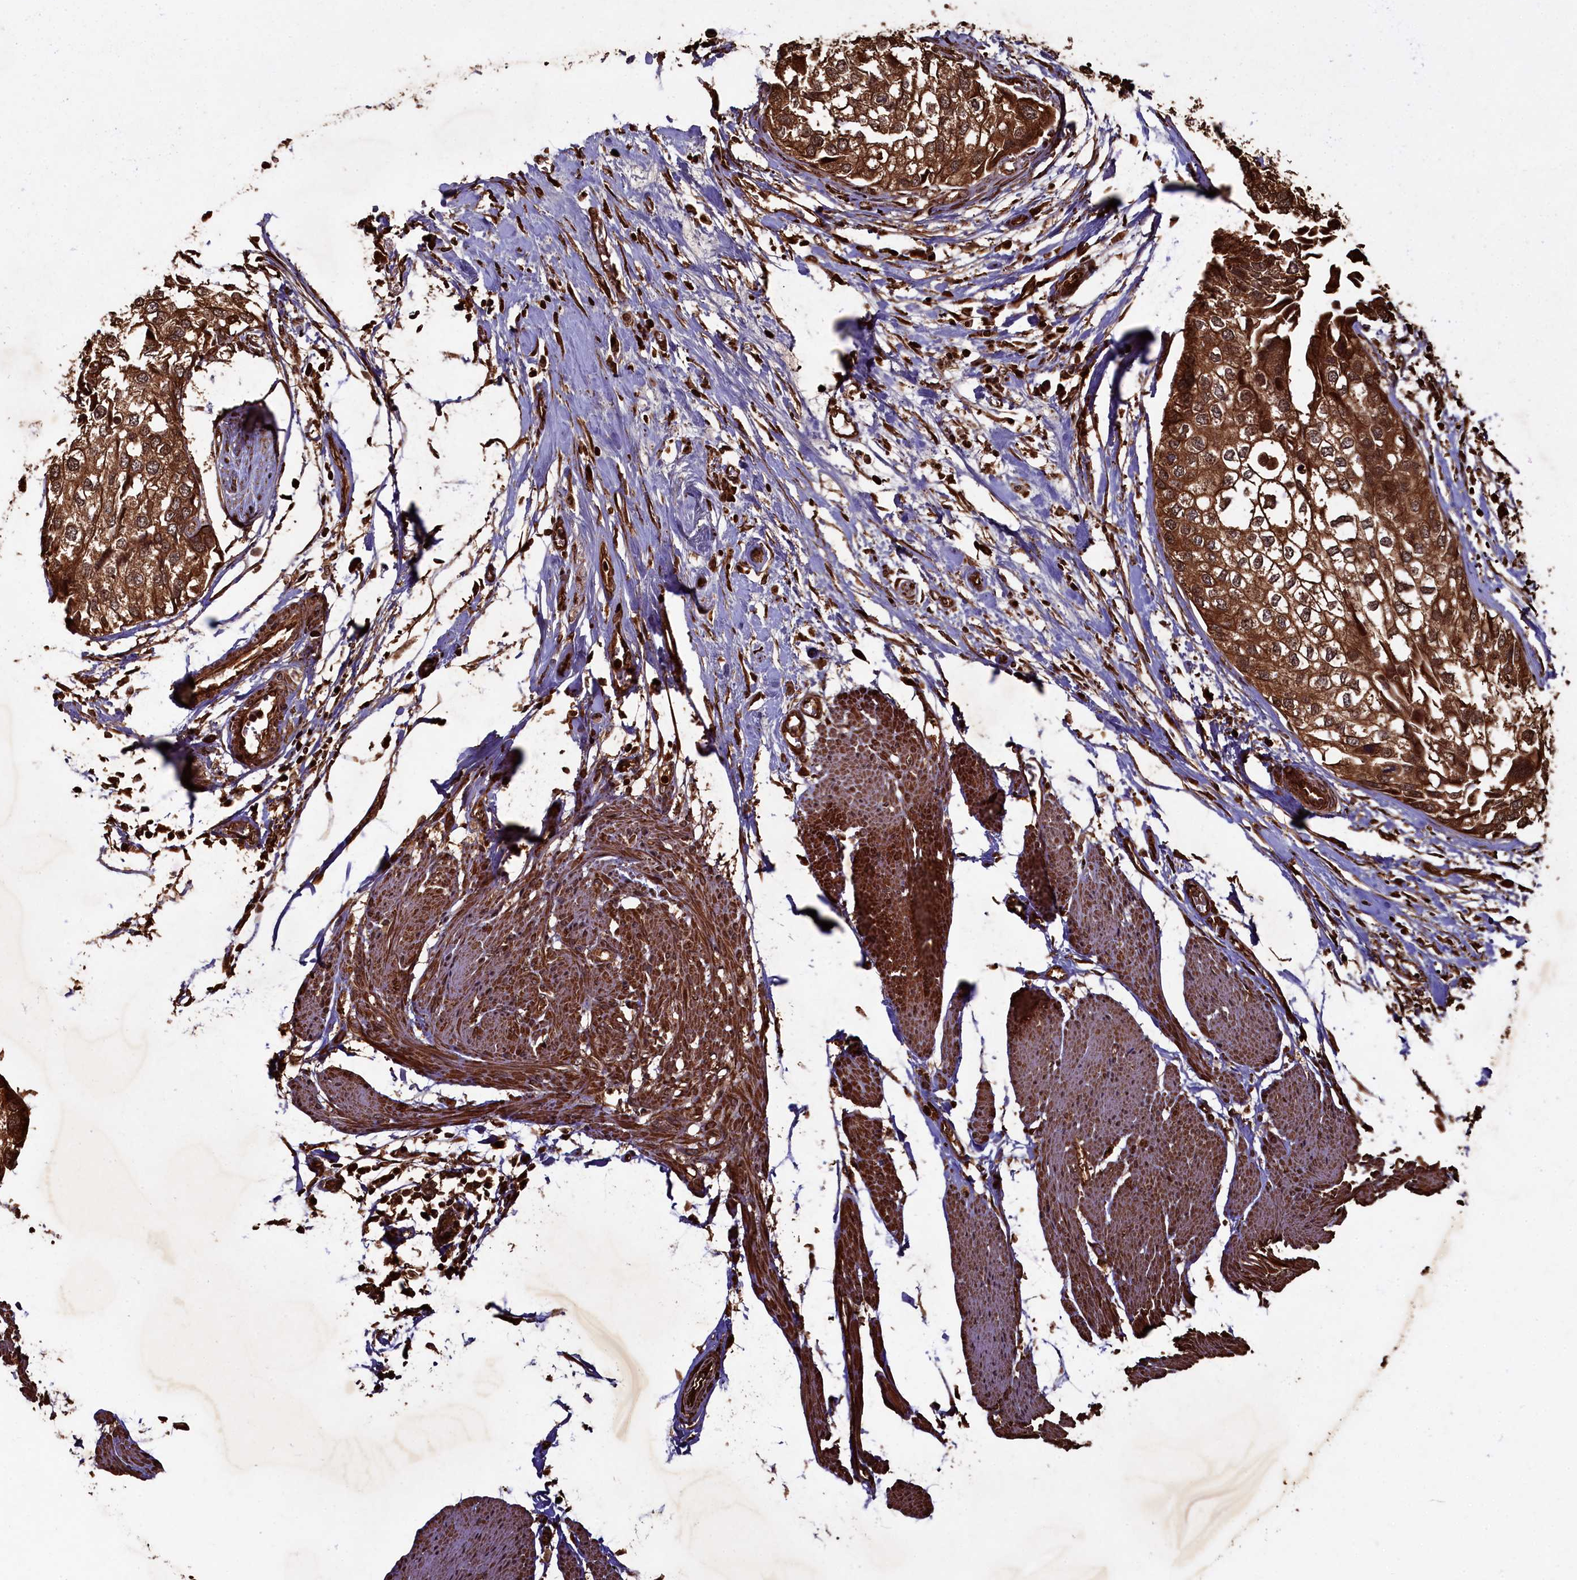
{"staining": {"intensity": "strong", "quantity": ">75%", "location": "cytoplasmic/membranous"}, "tissue": "urothelial cancer", "cell_type": "Tumor cells", "image_type": "cancer", "snomed": [{"axis": "morphology", "description": "Urothelial carcinoma, High grade"}, {"axis": "topography", "description": "Urinary bladder"}], "caption": "Immunohistochemical staining of human high-grade urothelial carcinoma shows strong cytoplasmic/membranous protein staining in approximately >75% of tumor cells. The protein of interest is shown in brown color, while the nuclei are stained blue.", "gene": "PIGN", "patient": {"sex": "male", "age": 64}}